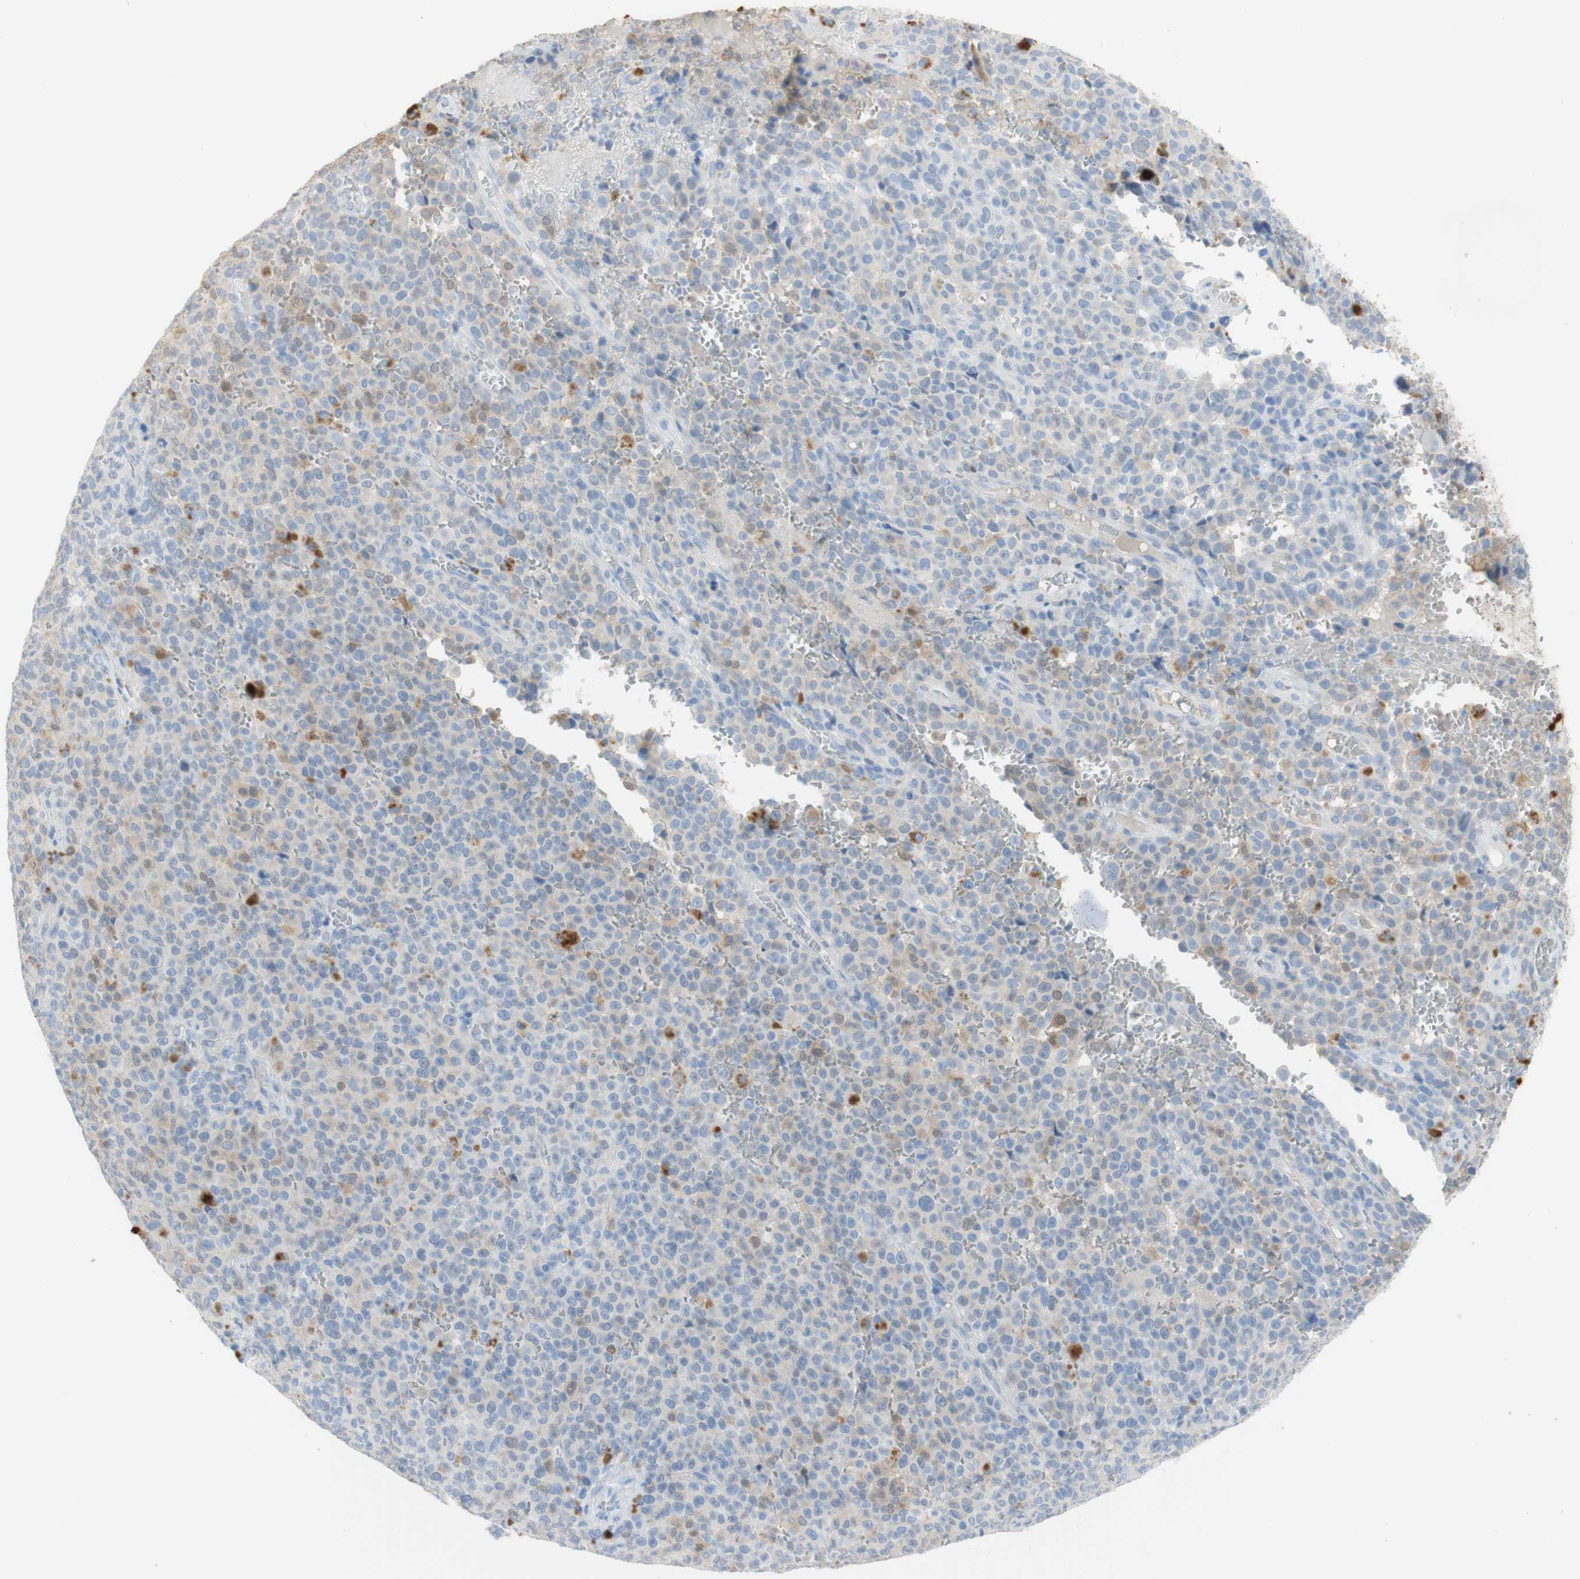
{"staining": {"intensity": "negative", "quantity": "none", "location": "none"}, "tissue": "melanoma", "cell_type": "Tumor cells", "image_type": "cancer", "snomed": [{"axis": "morphology", "description": "Malignant melanoma, NOS"}, {"axis": "topography", "description": "Skin"}], "caption": "High power microscopy micrograph of an immunohistochemistry (IHC) histopathology image of malignant melanoma, revealing no significant expression in tumor cells.", "gene": "SELENBP1", "patient": {"sex": "female", "age": 82}}